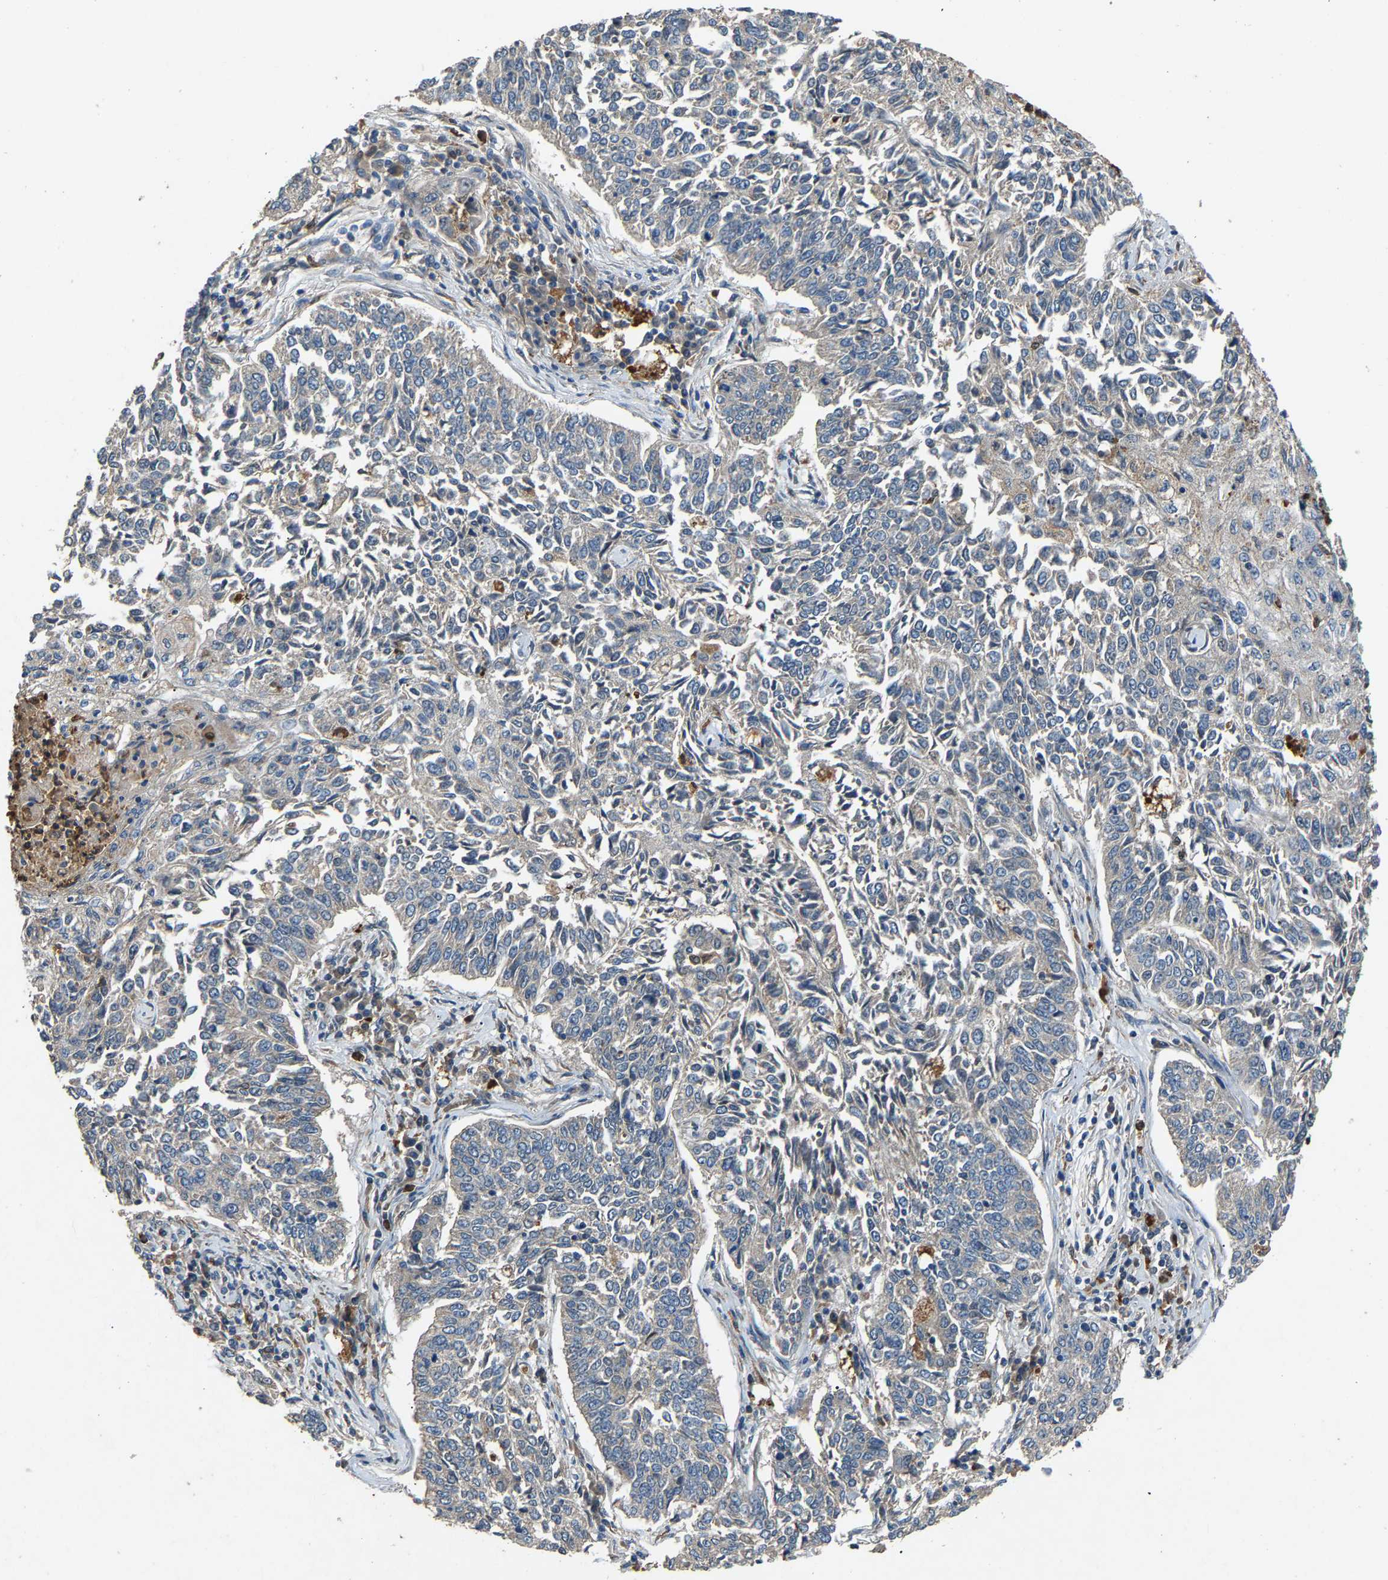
{"staining": {"intensity": "negative", "quantity": "none", "location": "none"}, "tissue": "lung cancer", "cell_type": "Tumor cells", "image_type": "cancer", "snomed": [{"axis": "morphology", "description": "Normal tissue, NOS"}, {"axis": "morphology", "description": "Squamous cell carcinoma, NOS"}, {"axis": "topography", "description": "Cartilage tissue"}, {"axis": "topography", "description": "Bronchus"}, {"axis": "topography", "description": "Lung"}], "caption": "Tumor cells show no significant positivity in squamous cell carcinoma (lung).", "gene": "PPID", "patient": {"sex": "female", "age": 49}}